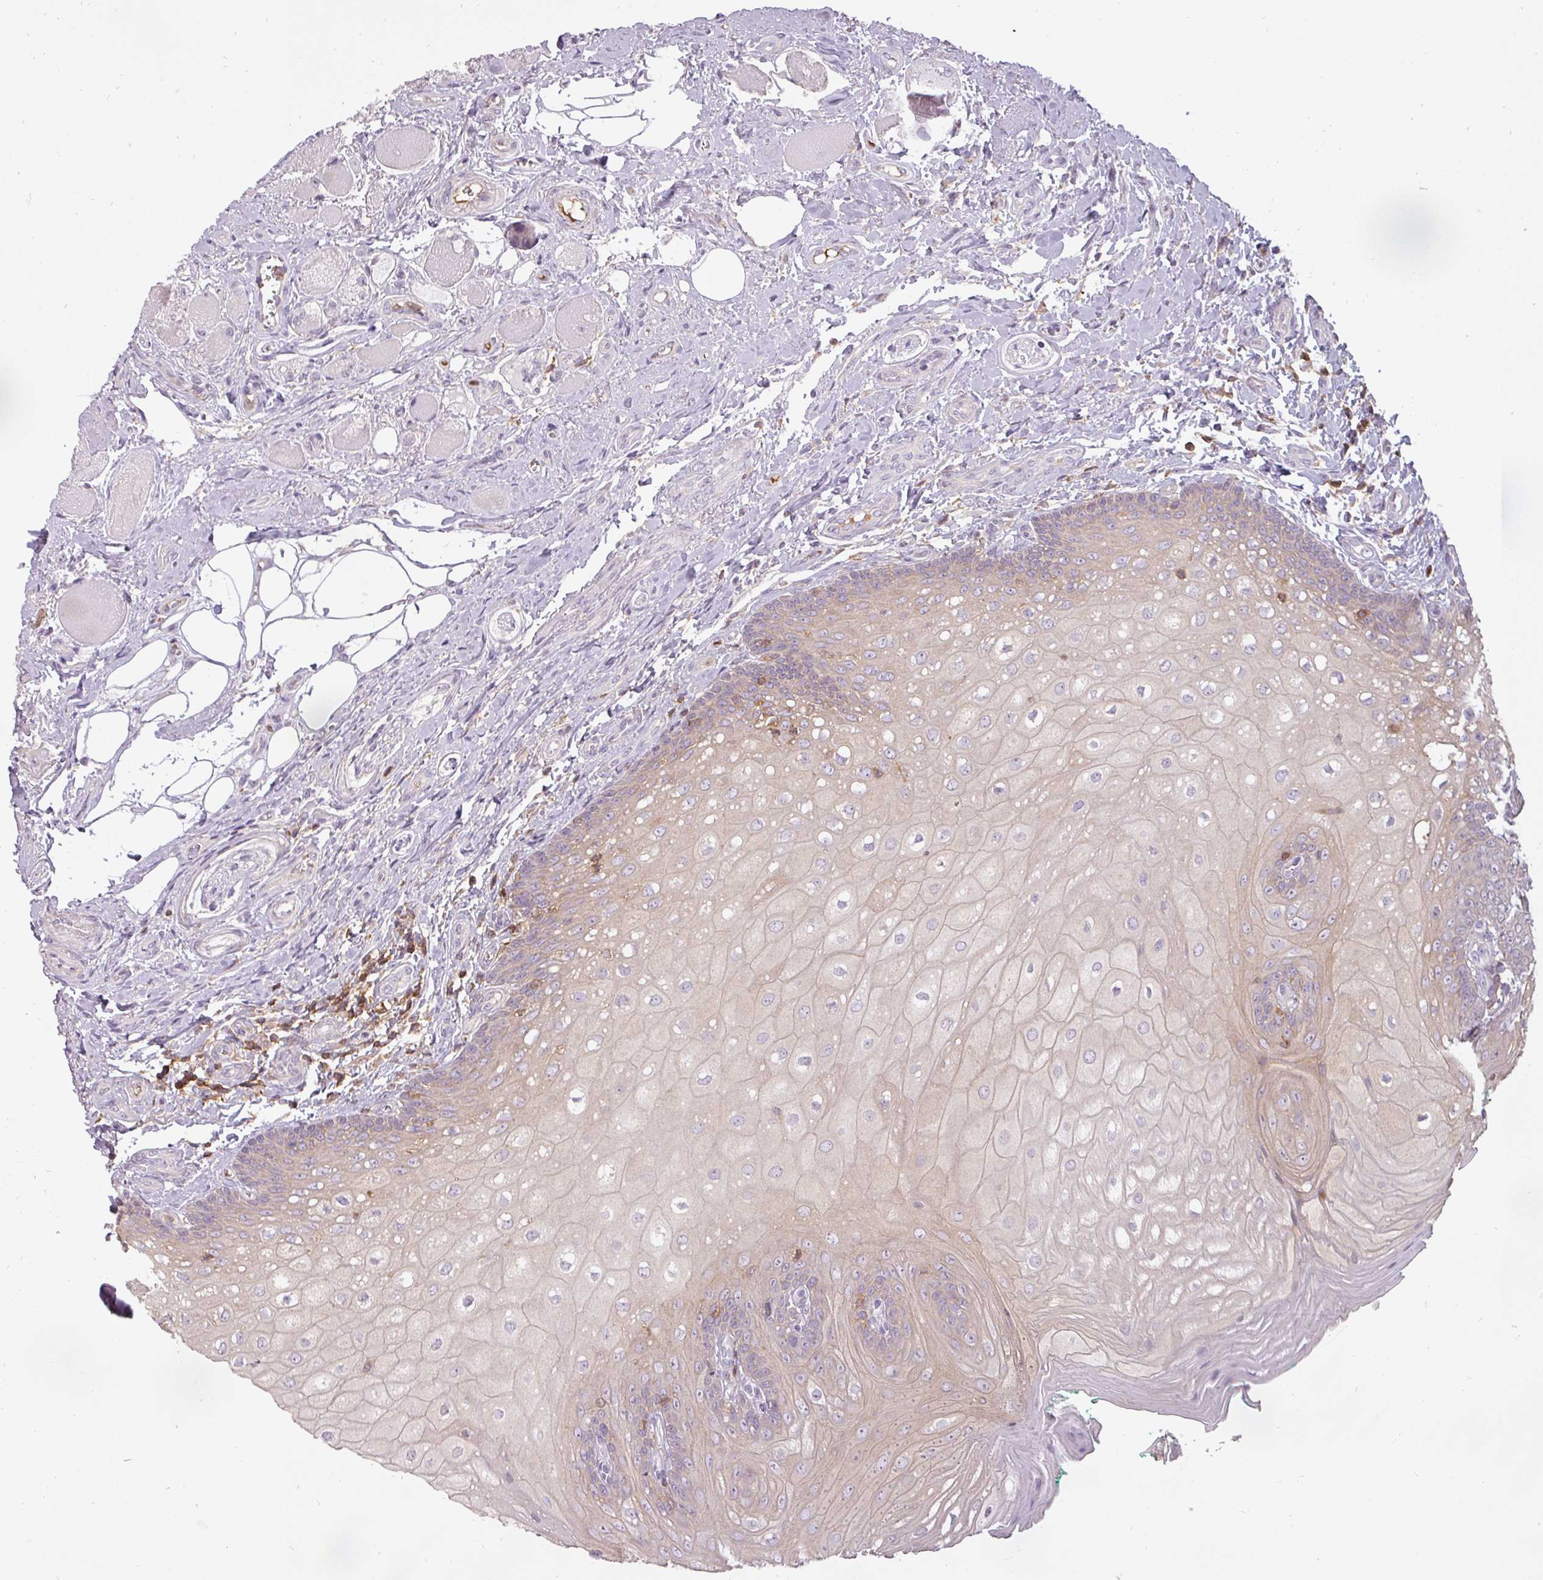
{"staining": {"intensity": "weak", "quantity": "25%-75%", "location": "cytoplasmic/membranous"}, "tissue": "oral mucosa", "cell_type": "Squamous epithelial cells", "image_type": "normal", "snomed": [{"axis": "morphology", "description": "Normal tissue, NOS"}, {"axis": "morphology", "description": "Squamous cell carcinoma, NOS"}, {"axis": "topography", "description": "Oral tissue"}, {"axis": "topography", "description": "Tounge, NOS"}, {"axis": "topography", "description": "Head-Neck"}], "caption": "The immunohistochemical stain highlights weak cytoplasmic/membranous staining in squamous epithelial cells of benign oral mucosa.", "gene": "STK4", "patient": {"sex": "male", "age": 79}}